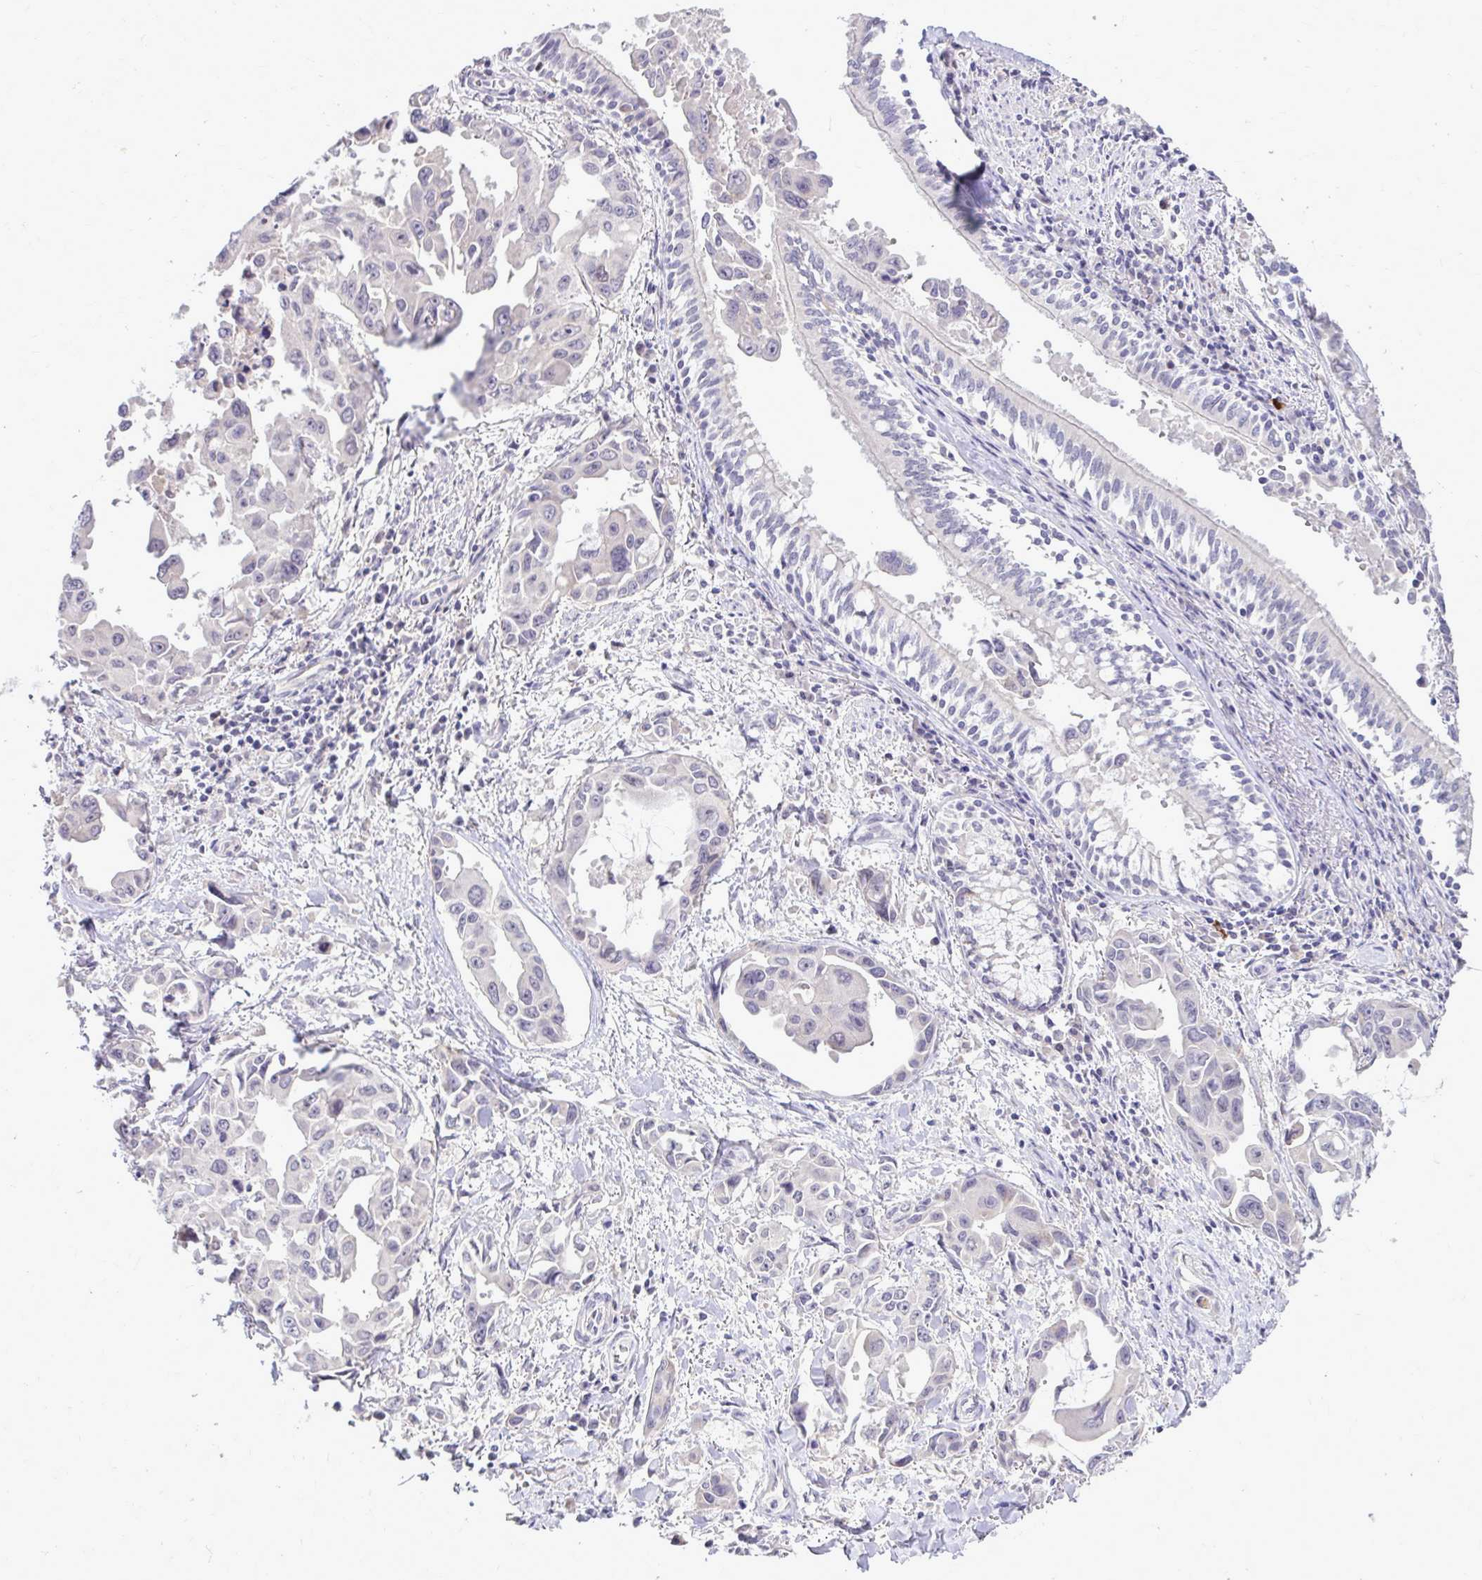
{"staining": {"intensity": "negative", "quantity": "none", "location": "none"}, "tissue": "lung cancer", "cell_type": "Tumor cells", "image_type": "cancer", "snomed": [{"axis": "morphology", "description": "Adenocarcinoma, NOS"}, {"axis": "topography", "description": "Lung"}], "caption": "DAB immunohistochemical staining of human lung cancer (adenocarcinoma) demonstrates no significant staining in tumor cells.", "gene": "DPY19L1", "patient": {"sex": "male", "age": 64}}